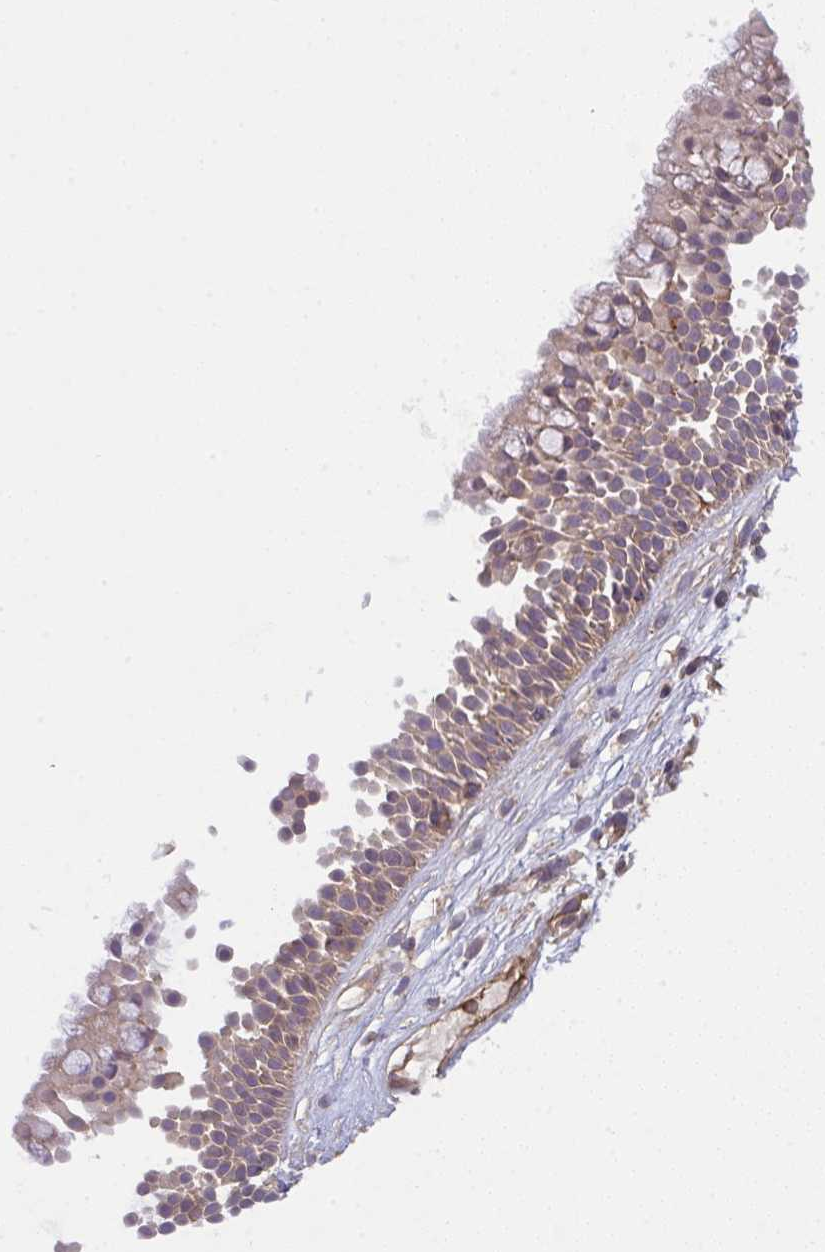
{"staining": {"intensity": "weak", "quantity": ">75%", "location": "cytoplasmic/membranous"}, "tissue": "nasopharynx", "cell_type": "Respiratory epithelial cells", "image_type": "normal", "snomed": [{"axis": "morphology", "description": "Normal tissue, NOS"}, {"axis": "topography", "description": "Nasopharynx"}], "caption": "Immunohistochemical staining of normal nasopharynx displays low levels of weak cytoplasmic/membranous staining in about >75% of respiratory epithelial cells.", "gene": "TMEM229A", "patient": {"sex": "male", "age": 56}}